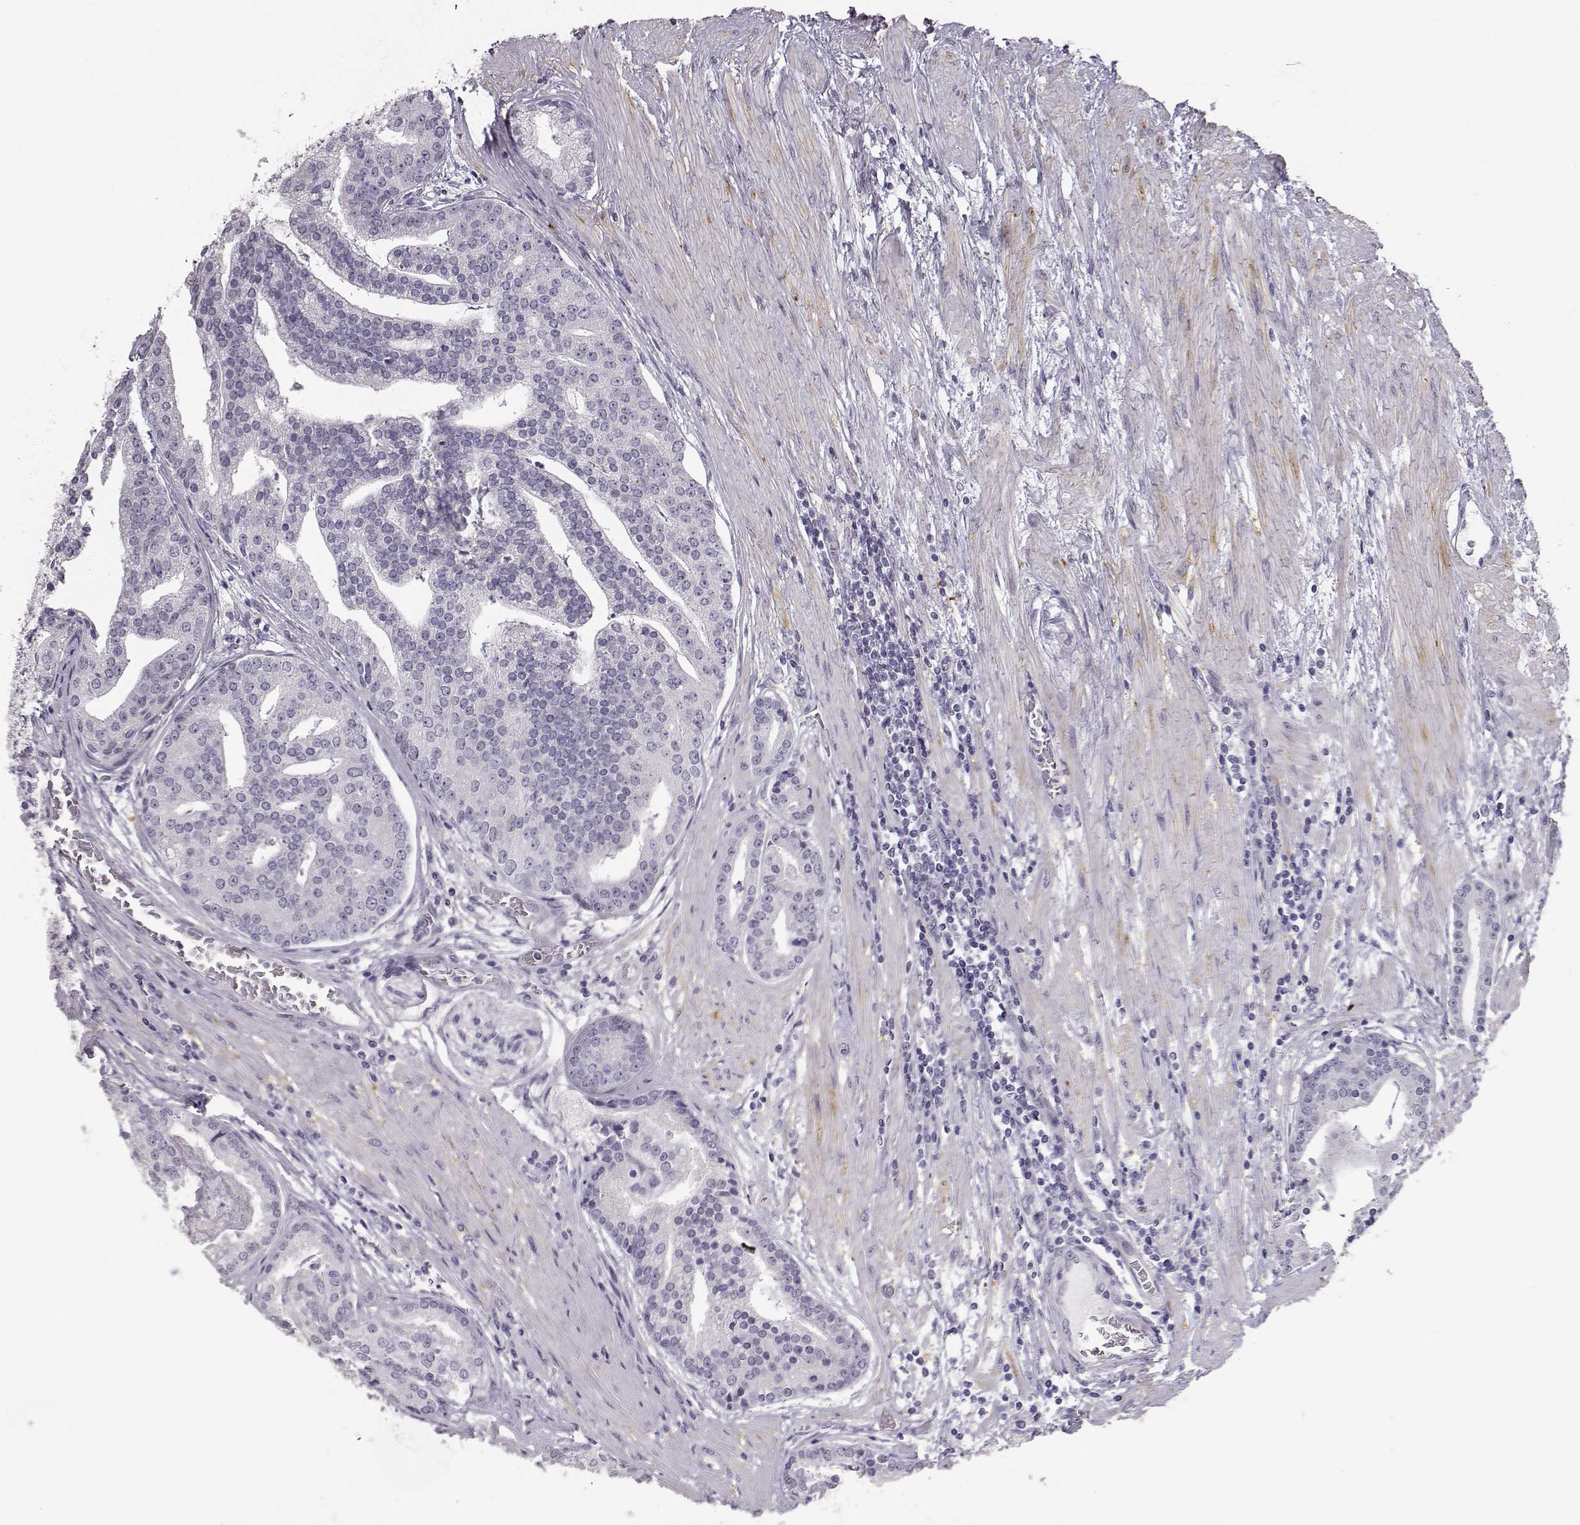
{"staining": {"intensity": "negative", "quantity": "none", "location": "none"}, "tissue": "prostate cancer", "cell_type": "Tumor cells", "image_type": "cancer", "snomed": [{"axis": "morphology", "description": "Adenocarcinoma, NOS"}, {"axis": "topography", "description": "Prostate and seminal vesicle, NOS"}, {"axis": "topography", "description": "Prostate"}], "caption": "IHC of adenocarcinoma (prostate) exhibits no positivity in tumor cells.", "gene": "MYCBPAP", "patient": {"sex": "male", "age": 44}}